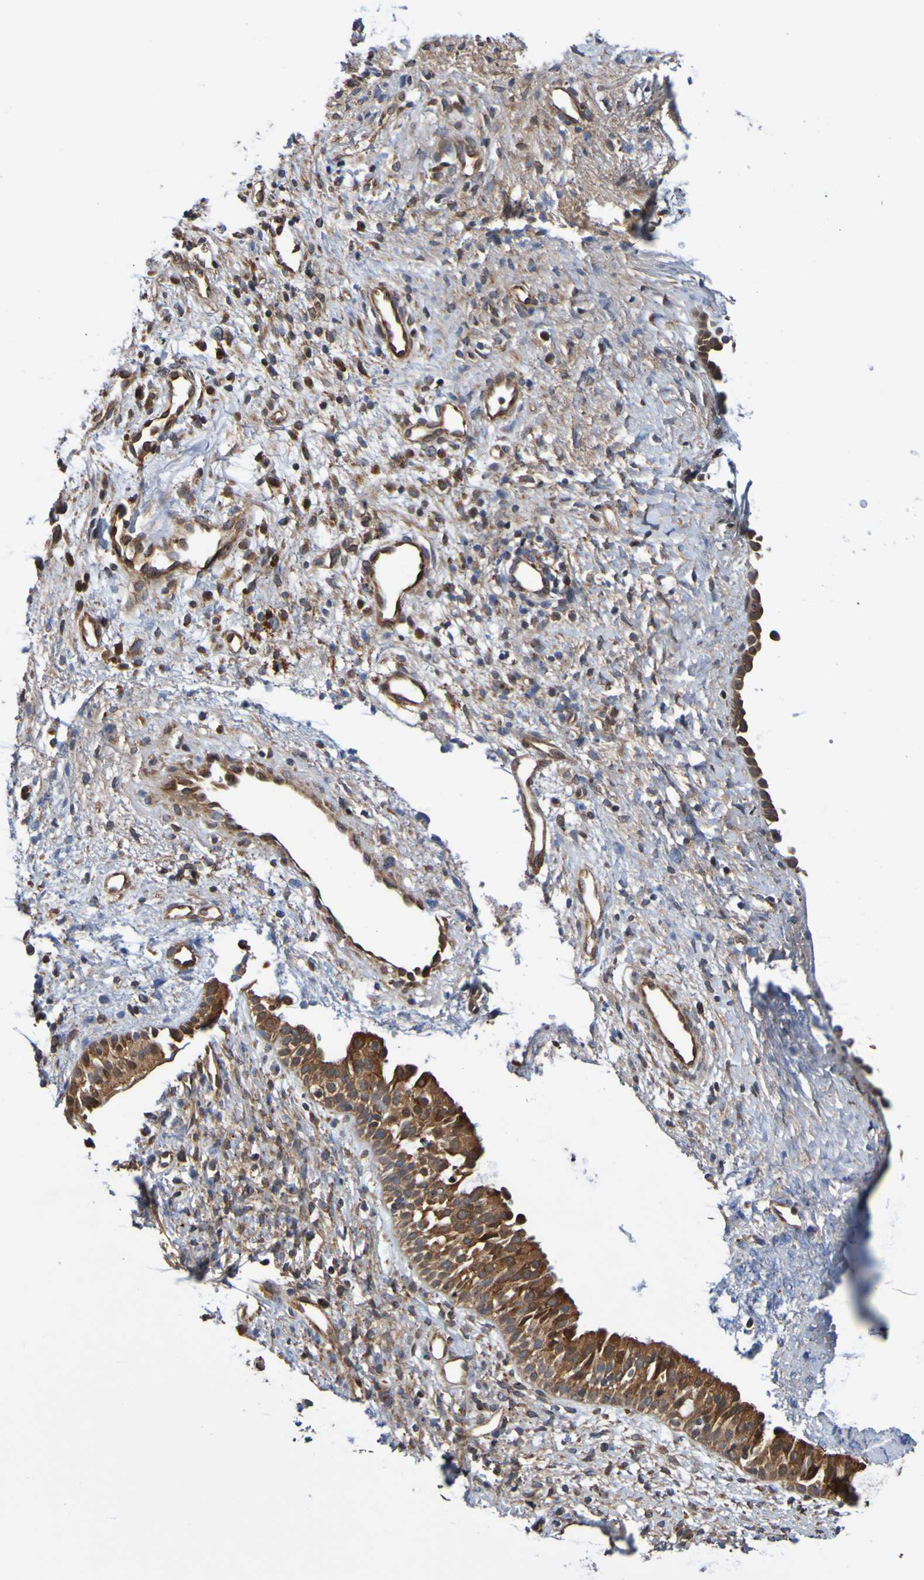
{"staining": {"intensity": "strong", "quantity": ">75%", "location": "cytoplasmic/membranous"}, "tissue": "nasopharynx", "cell_type": "Respiratory epithelial cells", "image_type": "normal", "snomed": [{"axis": "morphology", "description": "Normal tissue, NOS"}, {"axis": "topography", "description": "Nasopharynx"}], "caption": "Protein analysis of benign nasopharynx demonstrates strong cytoplasmic/membranous staining in about >75% of respiratory epithelial cells. The protein of interest is shown in brown color, while the nuclei are stained blue.", "gene": "AXIN1", "patient": {"sex": "male", "age": 22}}